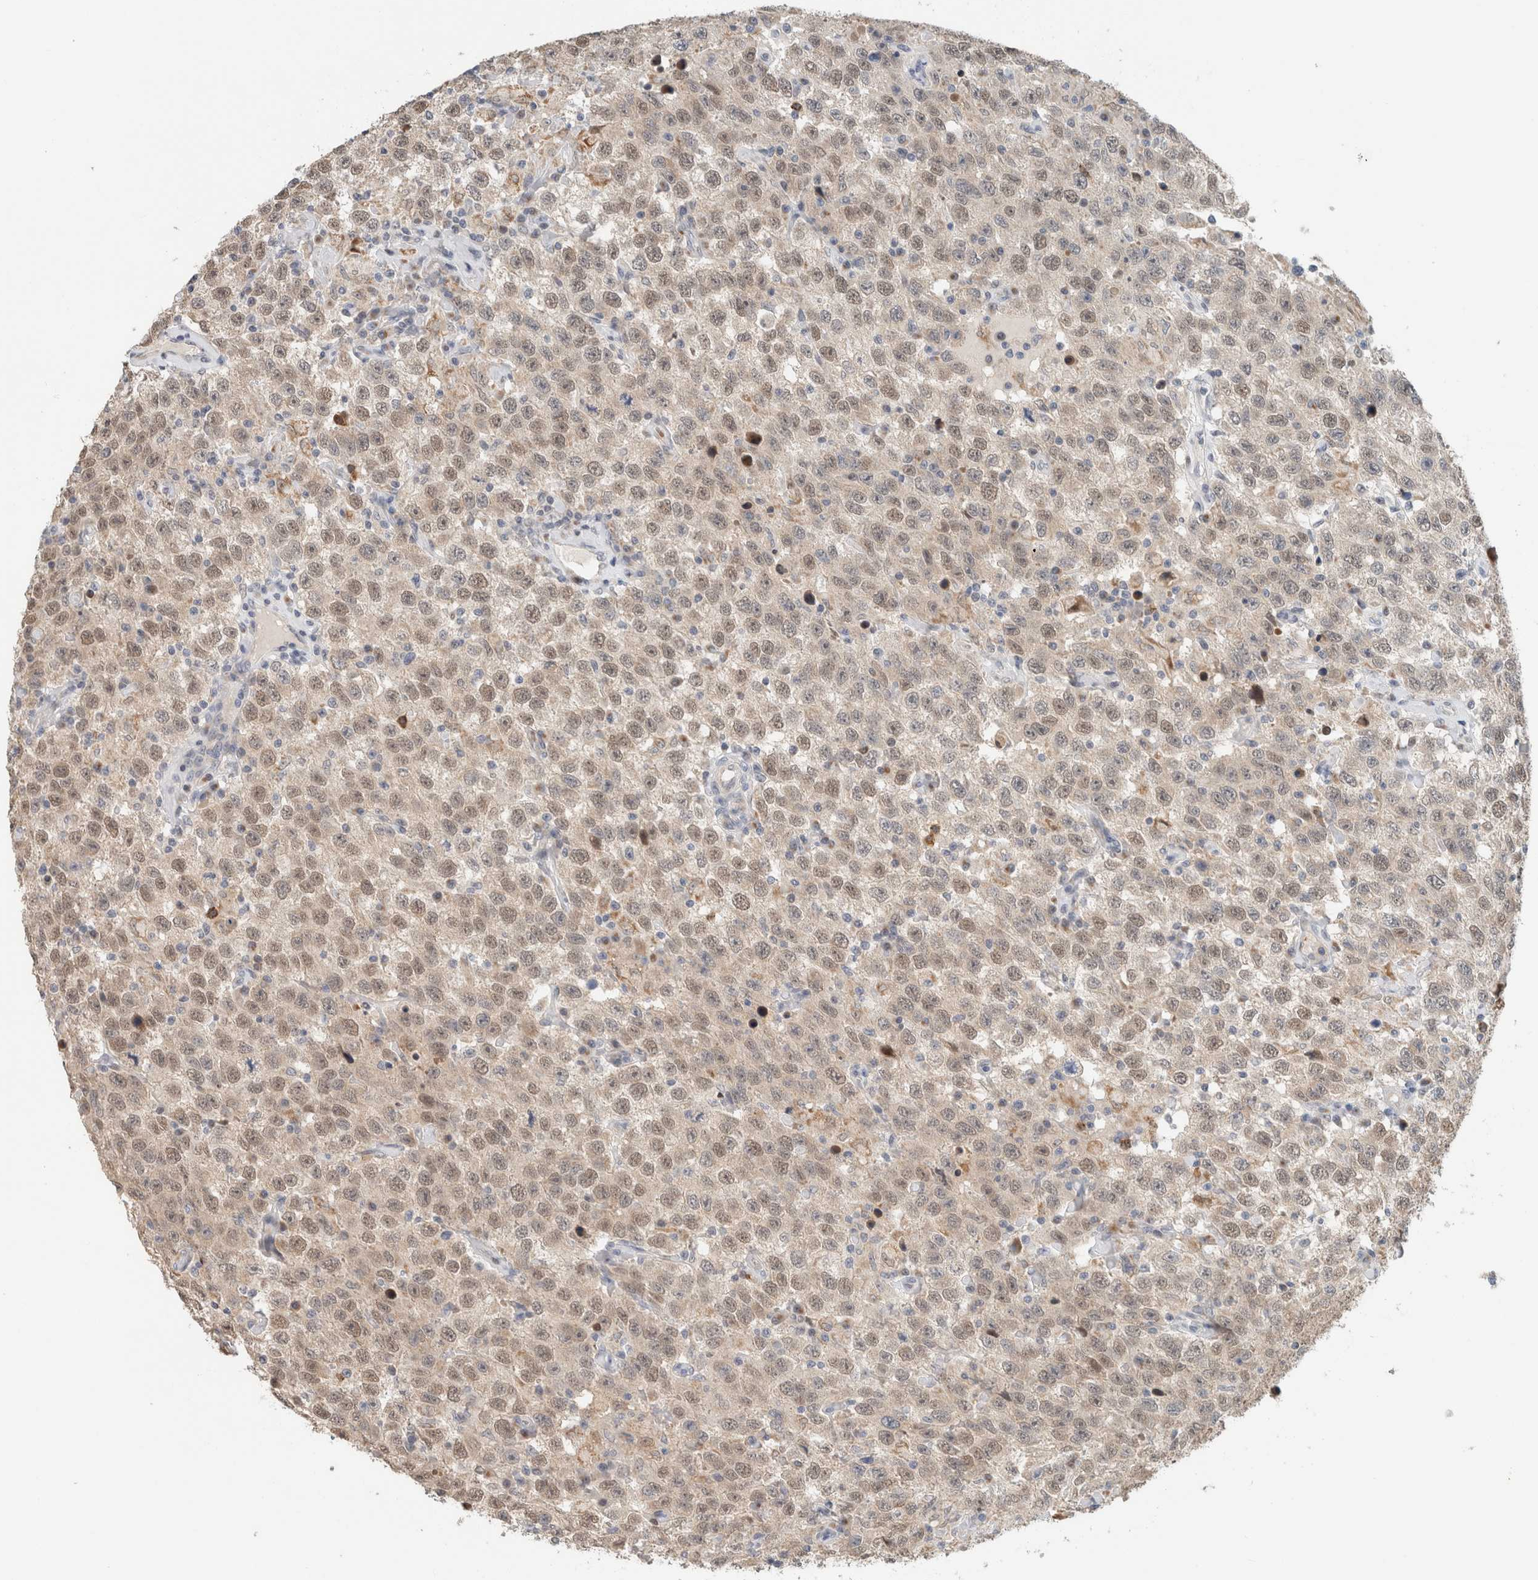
{"staining": {"intensity": "weak", "quantity": ">75%", "location": "cytoplasmic/membranous,nuclear"}, "tissue": "testis cancer", "cell_type": "Tumor cells", "image_type": "cancer", "snomed": [{"axis": "morphology", "description": "Seminoma, NOS"}, {"axis": "topography", "description": "Testis"}], "caption": "Testis cancer stained with a protein marker displays weak staining in tumor cells.", "gene": "CRAT", "patient": {"sex": "male", "age": 41}}